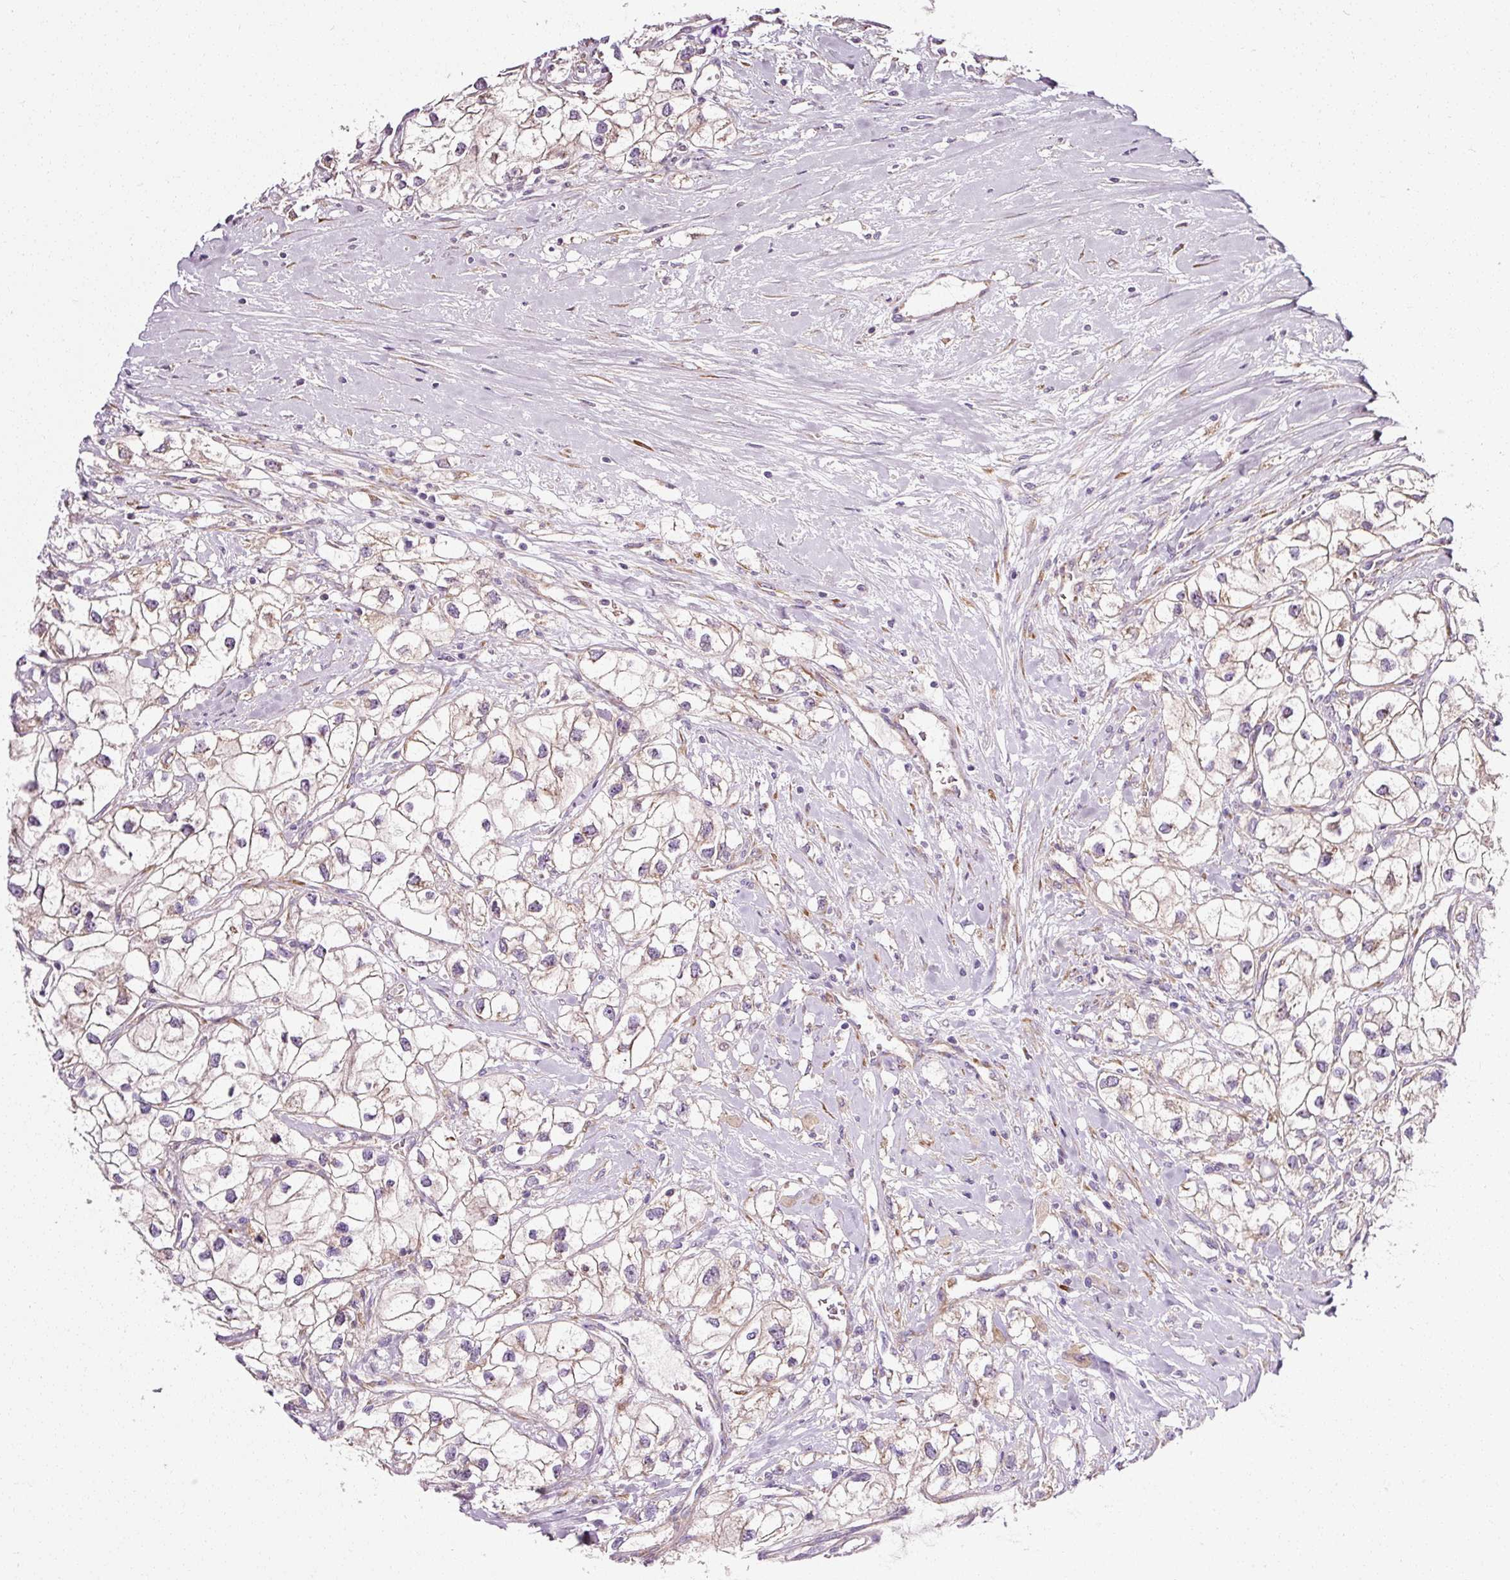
{"staining": {"intensity": "weak", "quantity": "25%-75%", "location": "cytoplasmic/membranous"}, "tissue": "renal cancer", "cell_type": "Tumor cells", "image_type": "cancer", "snomed": [{"axis": "morphology", "description": "Adenocarcinoma, NOS"}, {"axis": "topography", "description": "Kidney"}], "caption": "Immunohistochemistry of human renal cancer exhibits low levels of weak cytoplasmic/membranous staining in approximately 25%-75% of tumor cells.", "gene": "RPL10A", "patient": {"sex": "male", "age": 59}}